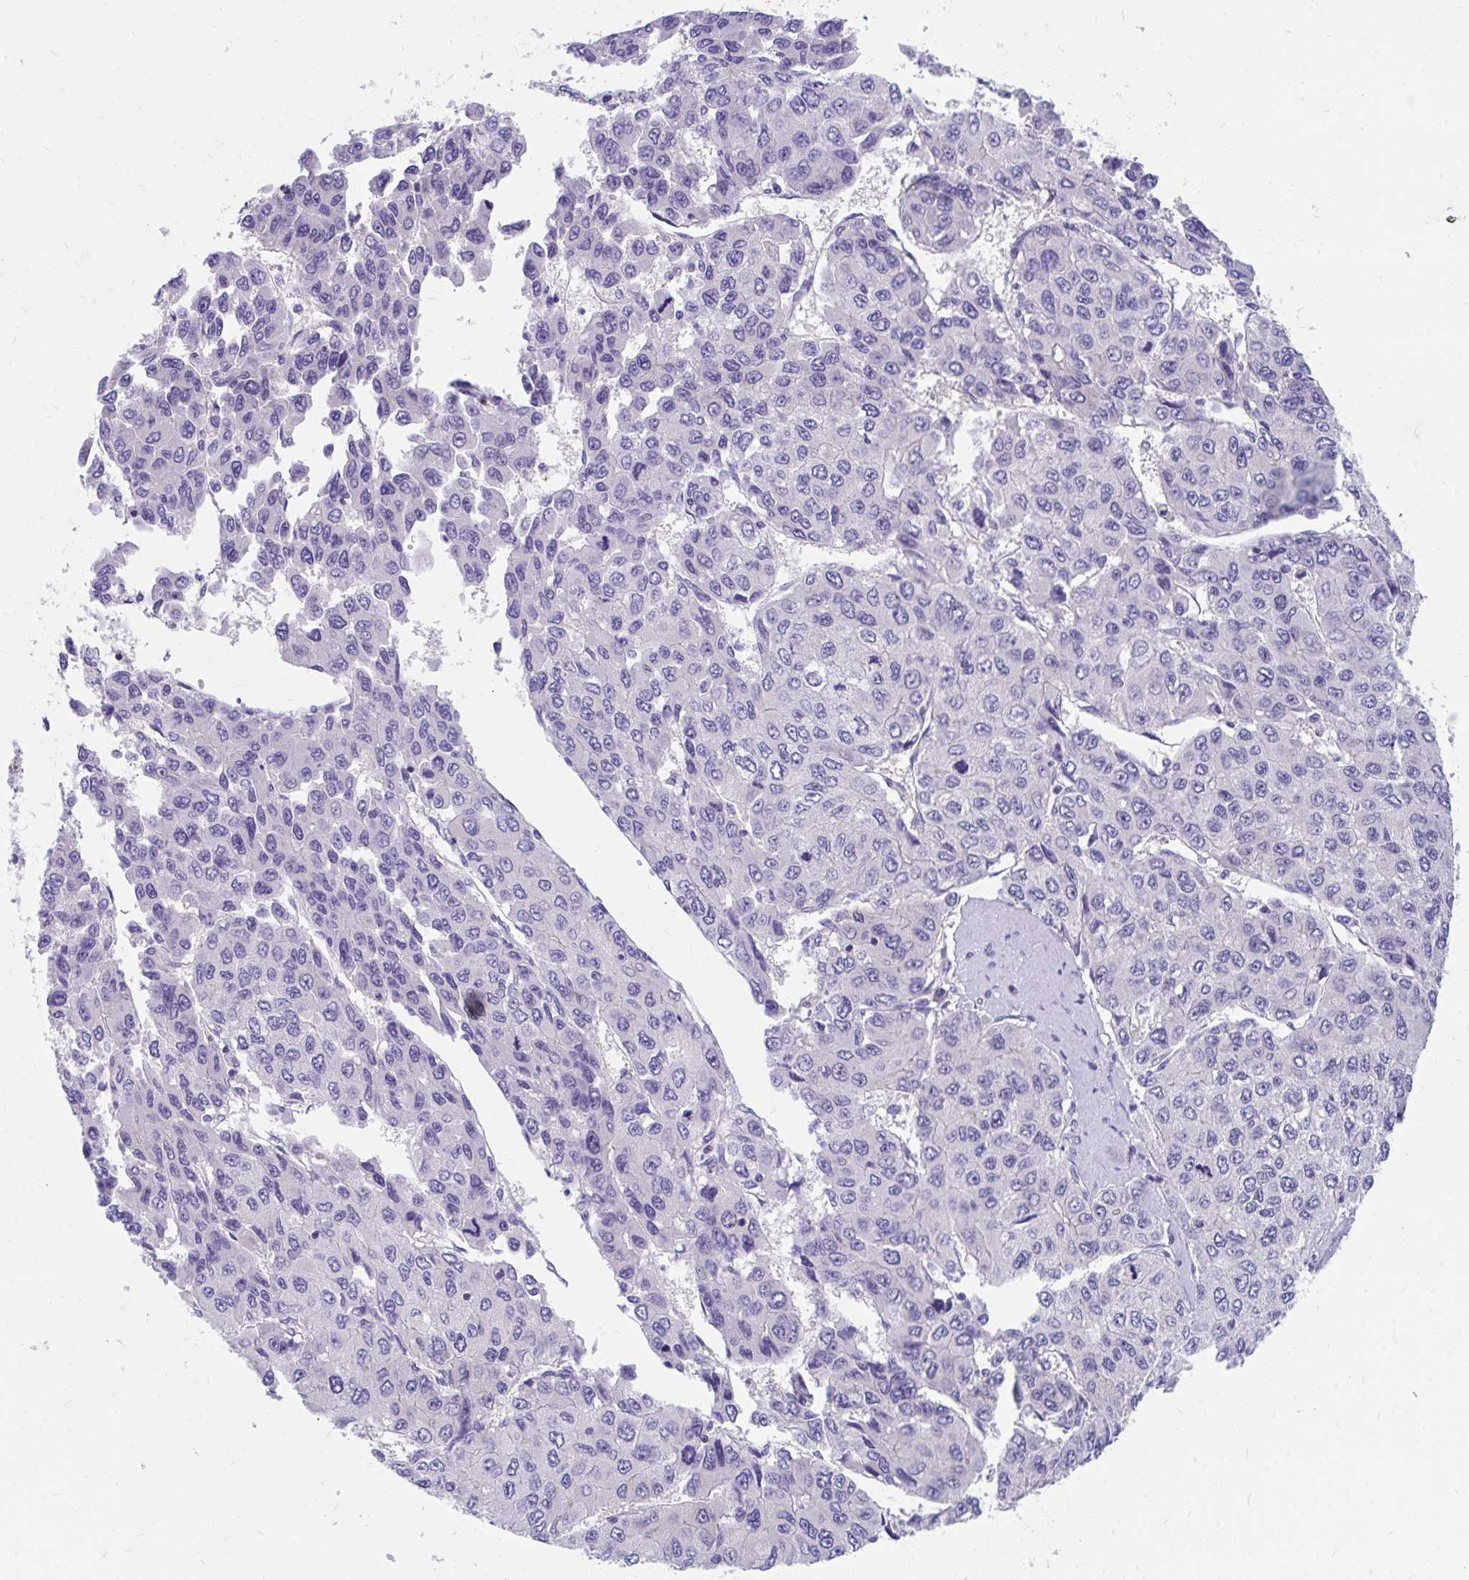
{"staining": {"intensity": "negative", "quantity": "none", "location": "none"}, "tissue": "liver cancer", "cell_type": "Tumor cells", "image_type": "cancer", "snomed": [{"axis": "morphology", "description": "Carcinoma, Hepatocellular, NOS"}, {"axis": "topography", "description": "Liver"}], "caption": "This micrograph is of hepatocellular carcinoma (liver) stained with immunohistochemistry to label a protein in brown with the nuclei are counter-stained blue. There is no staining in tumor cells.", "gene": "FHIP1B", "patient": {"sex": "female", "age": 66}}